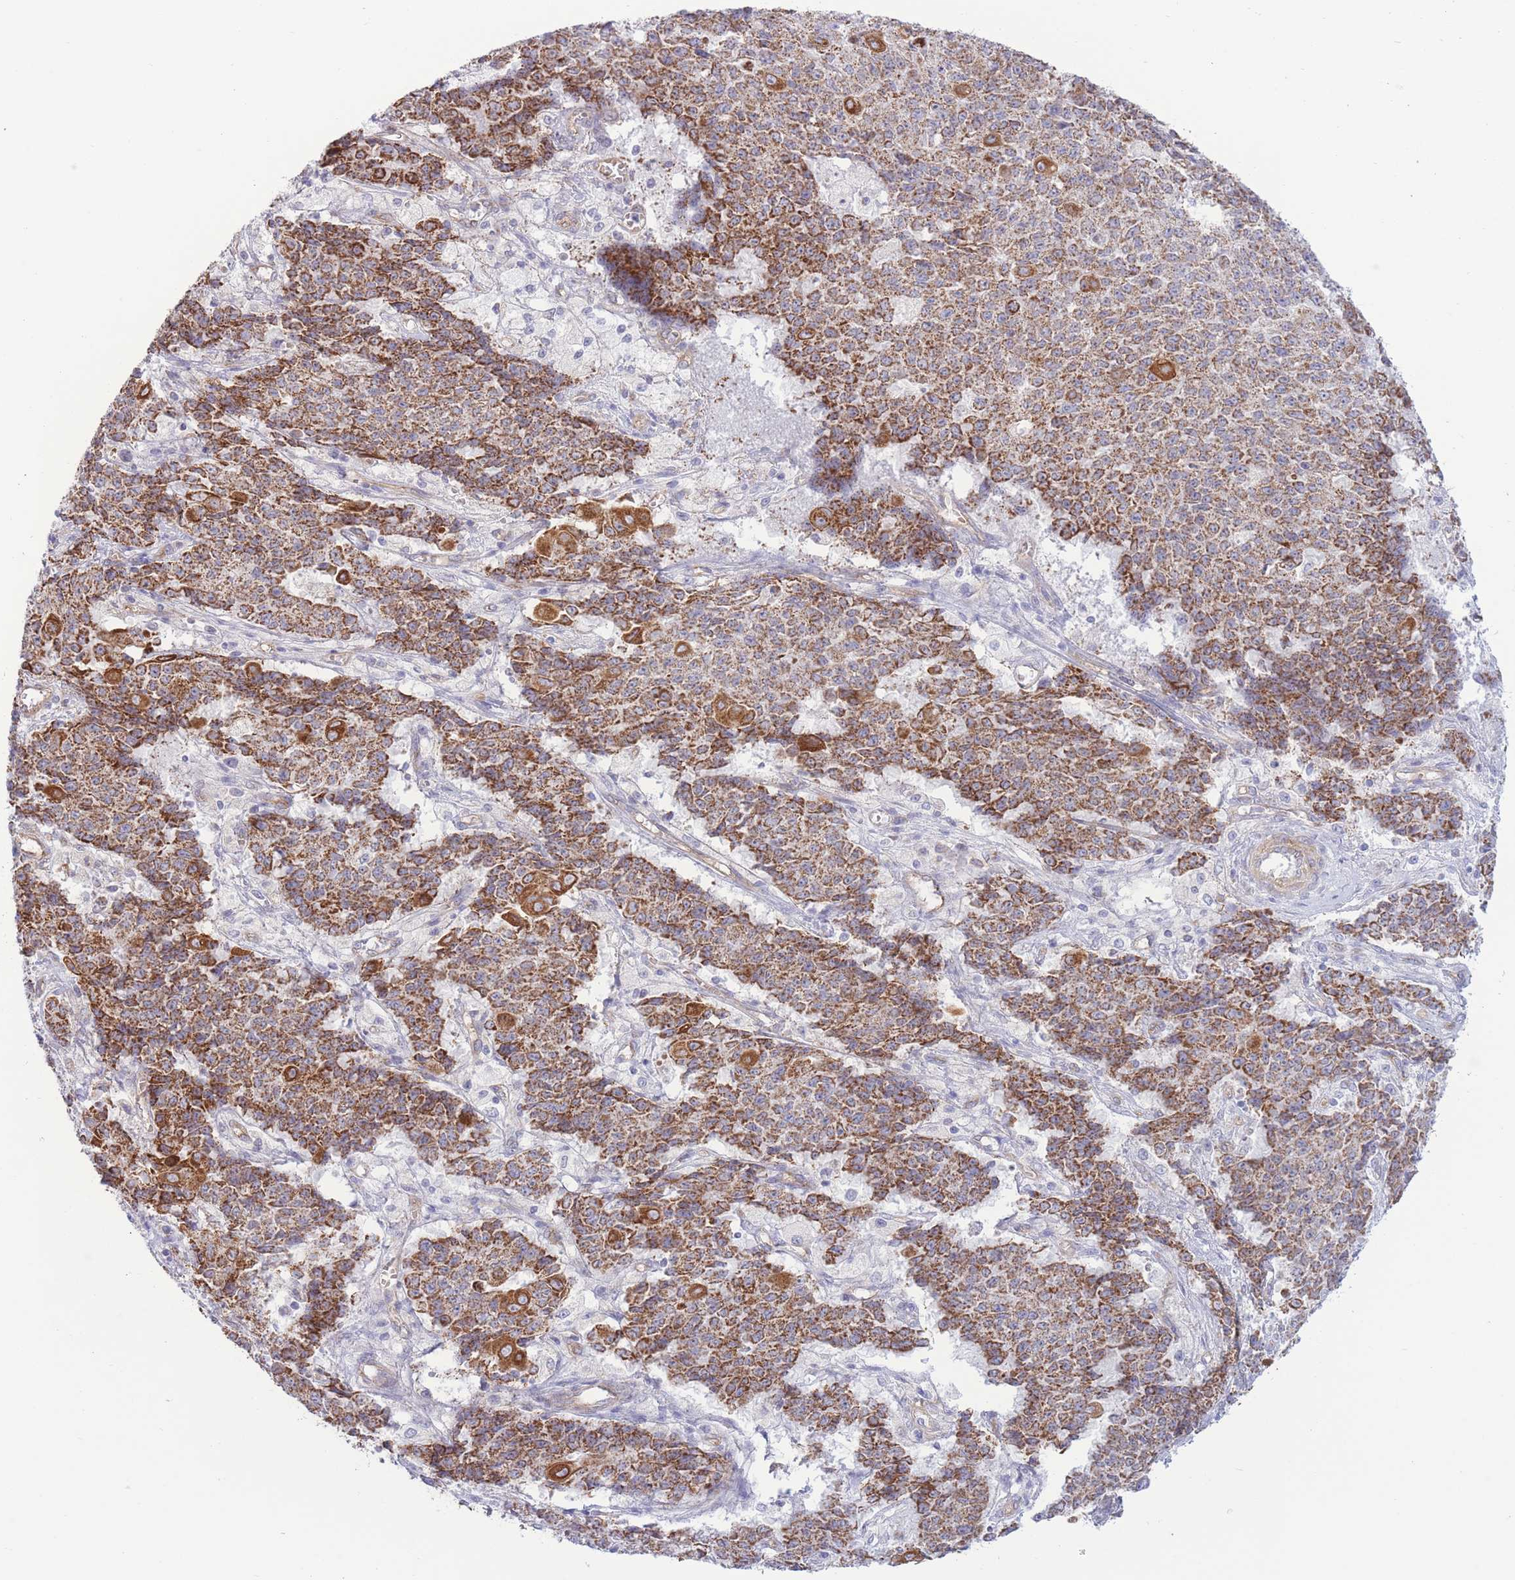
{"staining": {"intensity": "moderate", "quantity": ">75%", "location": "cytoplasmic/membranous"}, "tissue": "ovarian cancer", "cell_type": "Tumor cells", "image_type": "cancer", "snomed": [{"axis": "morphology", "description": "Carcinoma, endometroid"}, {"axis": "topography", "description": "Ovary"}], "caption": "Immunohistochemical staining of endometroid carcinoma (ovarian) shows medium levels of moderate cytoplasmic/membranous protein staining in approximately >75% of tumor cells.", "gene": "MRPS31", "patient": {"sex": "female", "age": 42}}